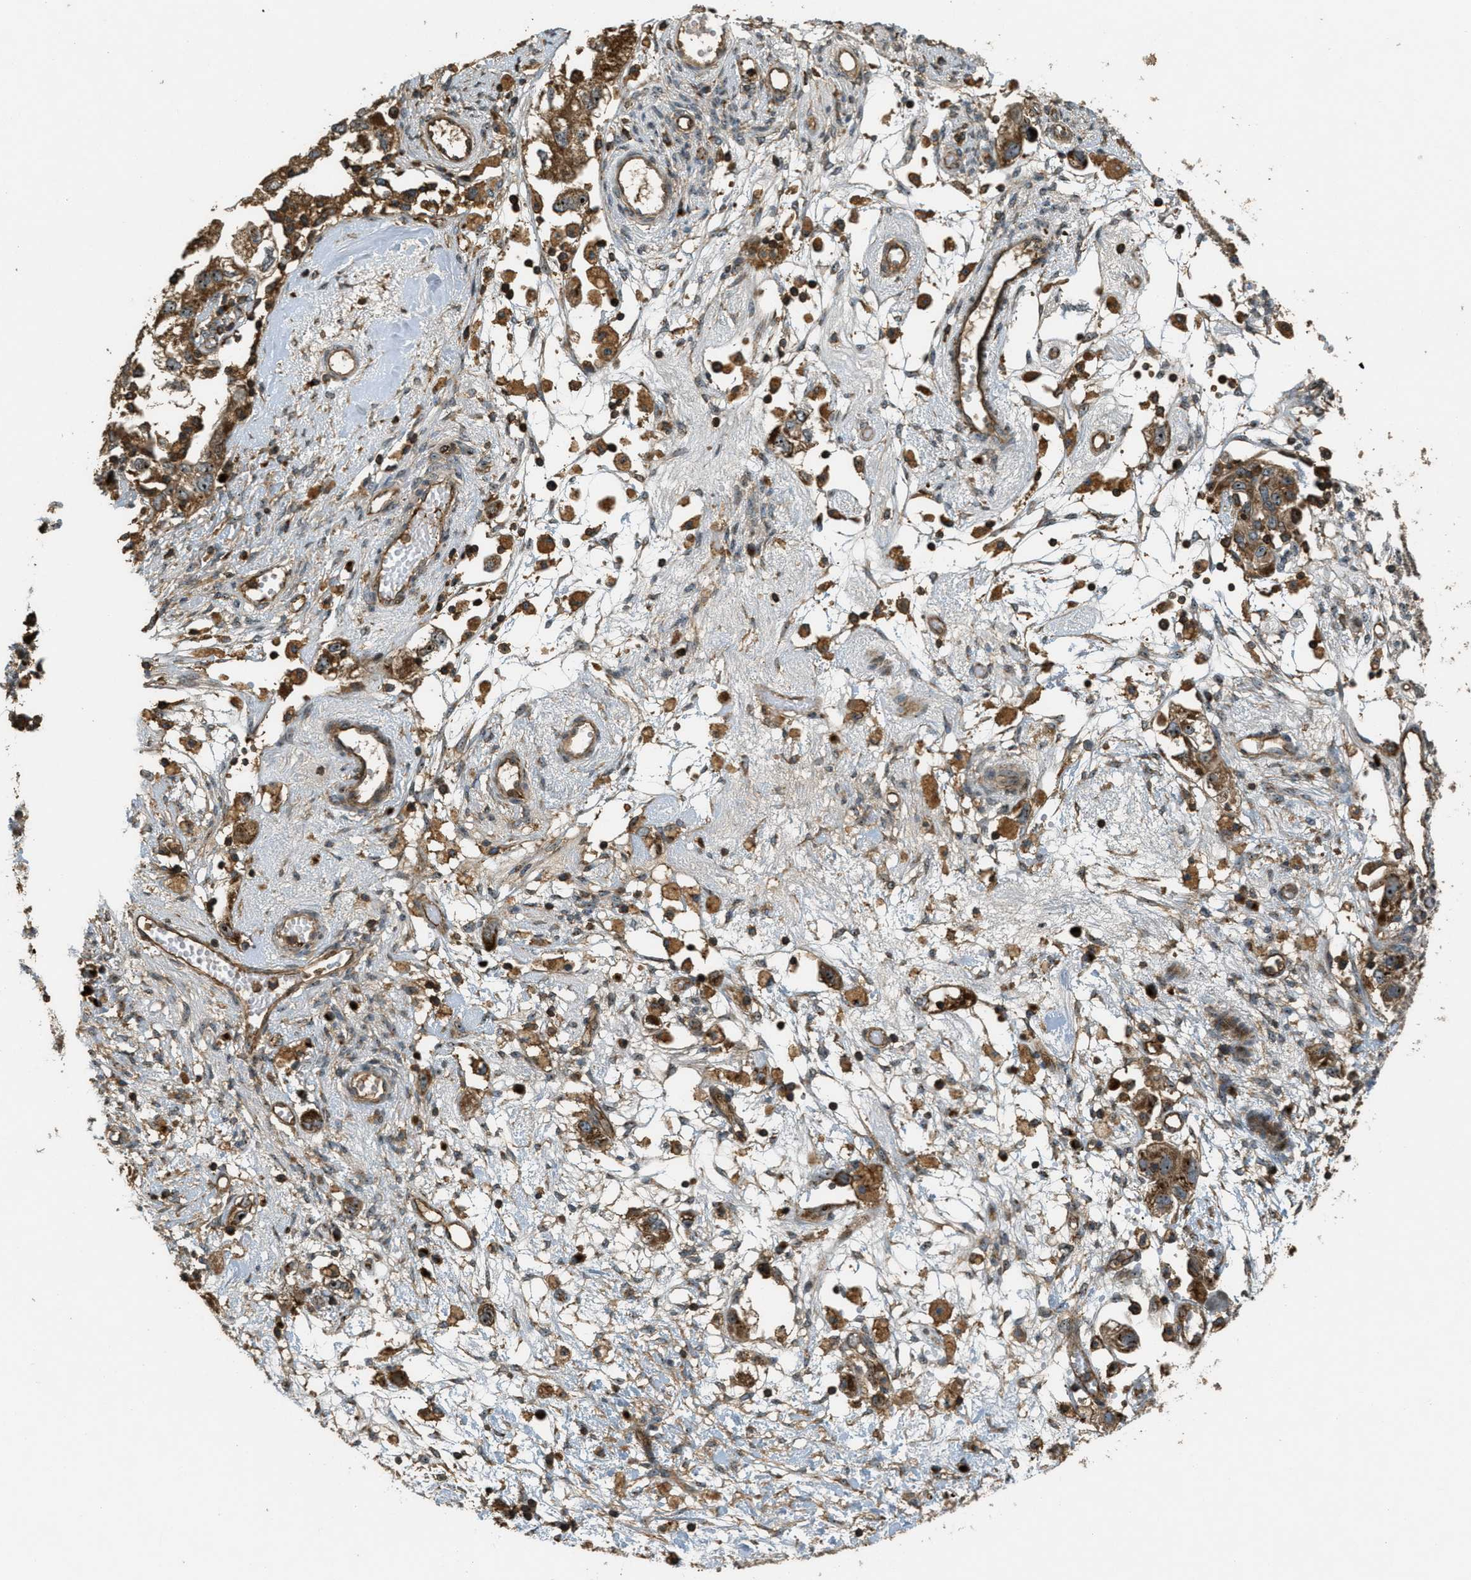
{"staining": {"intensity": "strong", "quantity": ">75%", "location": "cytoplasmic/membranous,nuclear"}, "tissue": "ovarian cancer", "cell_type": "Tumor cells", "image_type": "cancer", "snomed": [{"axis": "morphology", "description": "Carcinoma, NOS"}, {"axis": "morphology", "description": "Cystadenocarcinoma, serous, NOS"}, {"axis": "topography", "description": "Ovary"}], "caption": "Immunohistochemistry photomicrograph of neoplastic tissue: ovarian cancer (carcinoma) stained using immunohistochemistry displays high levels of strong protein expression localized specifically in the cytoplasmic/membranous and nuclear of tumor cells, appearing as a cytoplasmic/membranous and nuclear brown color.", "gene": "LRP12", "patient": {"sex": "female", "age": 69}}